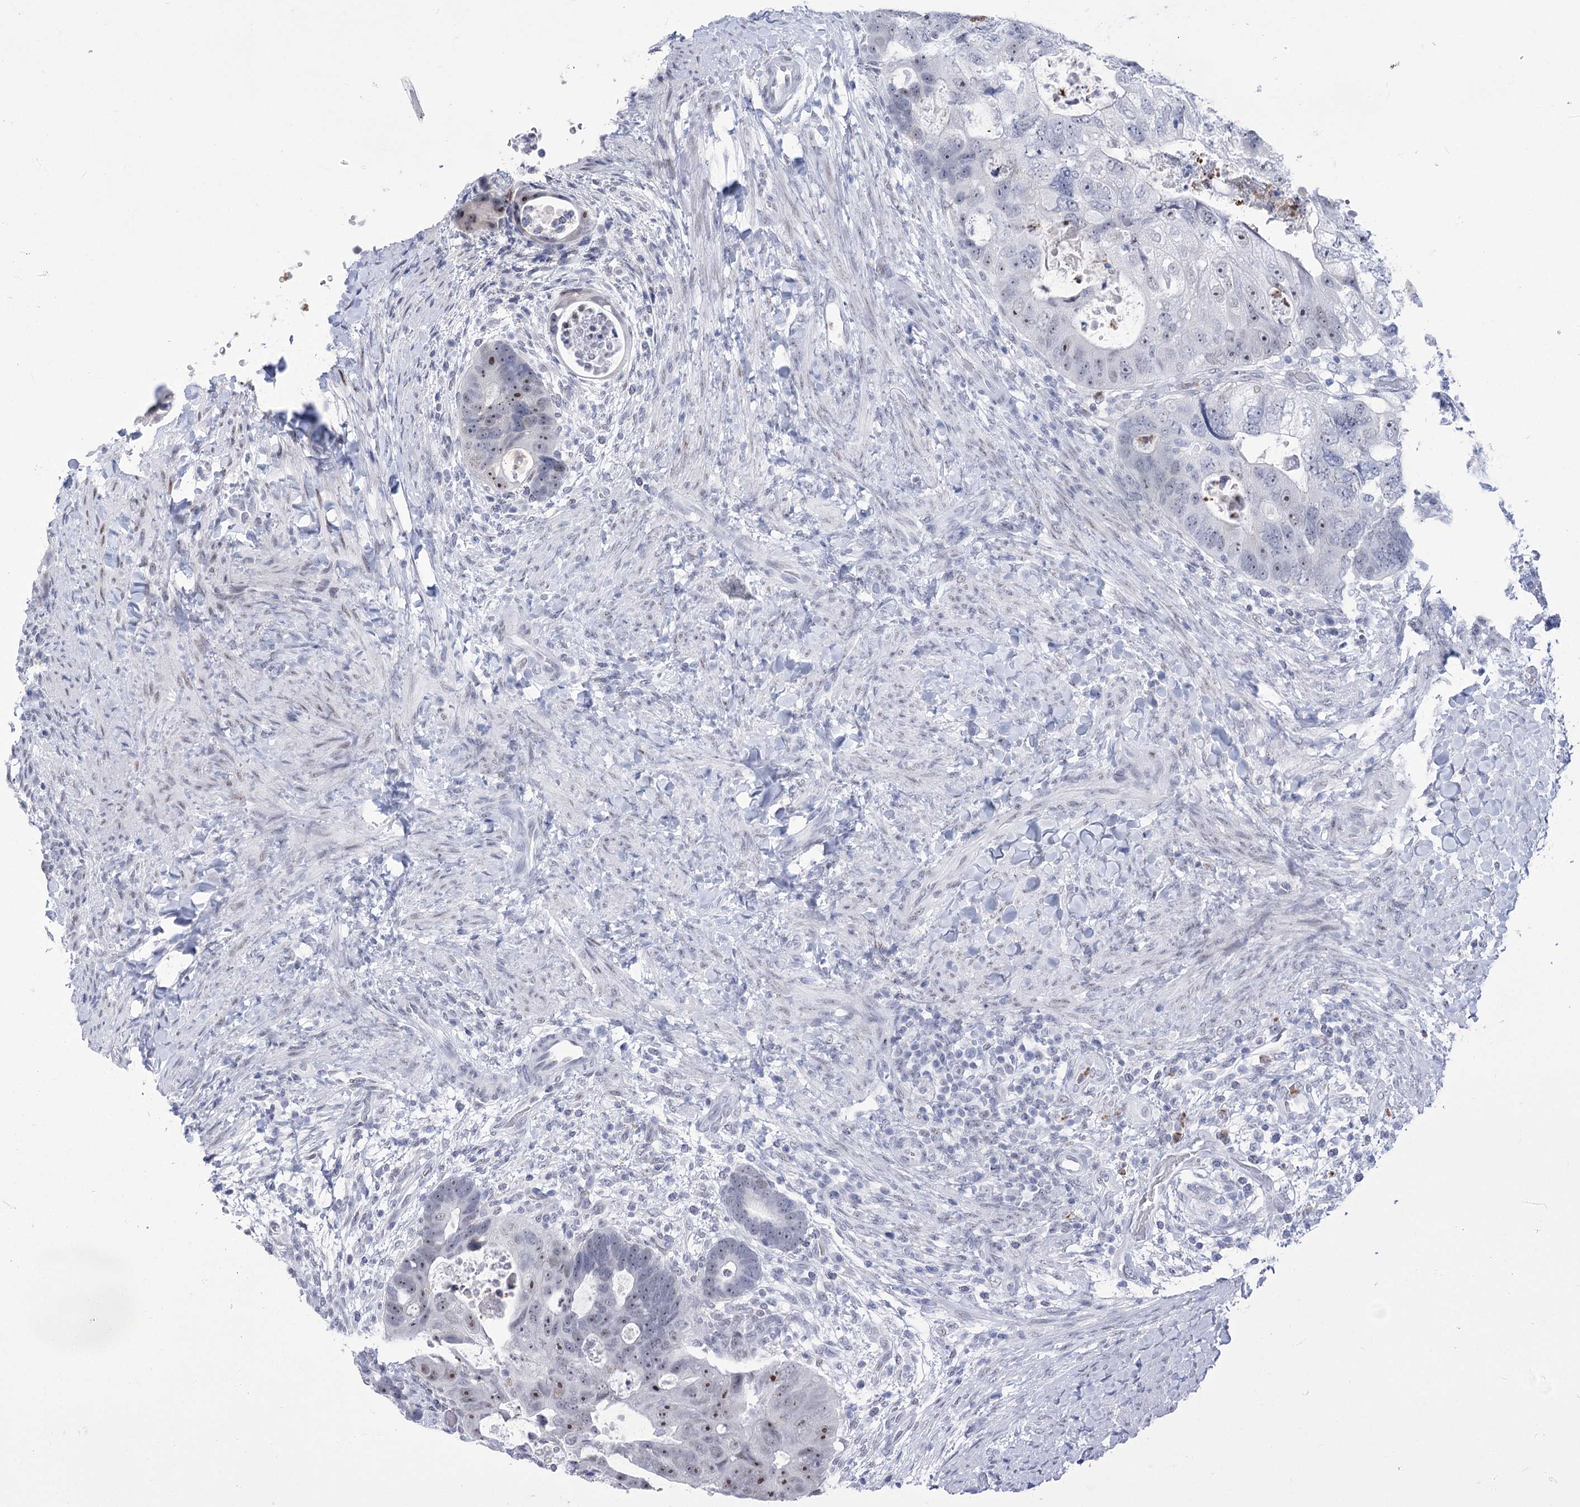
{"staining": {"intensity": "moderate", "quantity": "25%-75%", "location": "nuclear"}, "tissue": "colorectal cancer", "cell_type": "Tumor cells", "image_type": "cancer", "snomed": [{"axis": "morphology", "description": "Adenocarcinoma, NOS"}, {"axis": "topography", "description": "Rectum"}], "caption": "Protein expression analysis of adenocarcinoma (colorectal) demonstrates moderate nuclear expression in approximately 25%-75% of tumor cells. (DAB IHC with brightfield microscopy, high magnification).", "gene": "HORMAD1", "patient": {"sex": "male", "age": 59}}